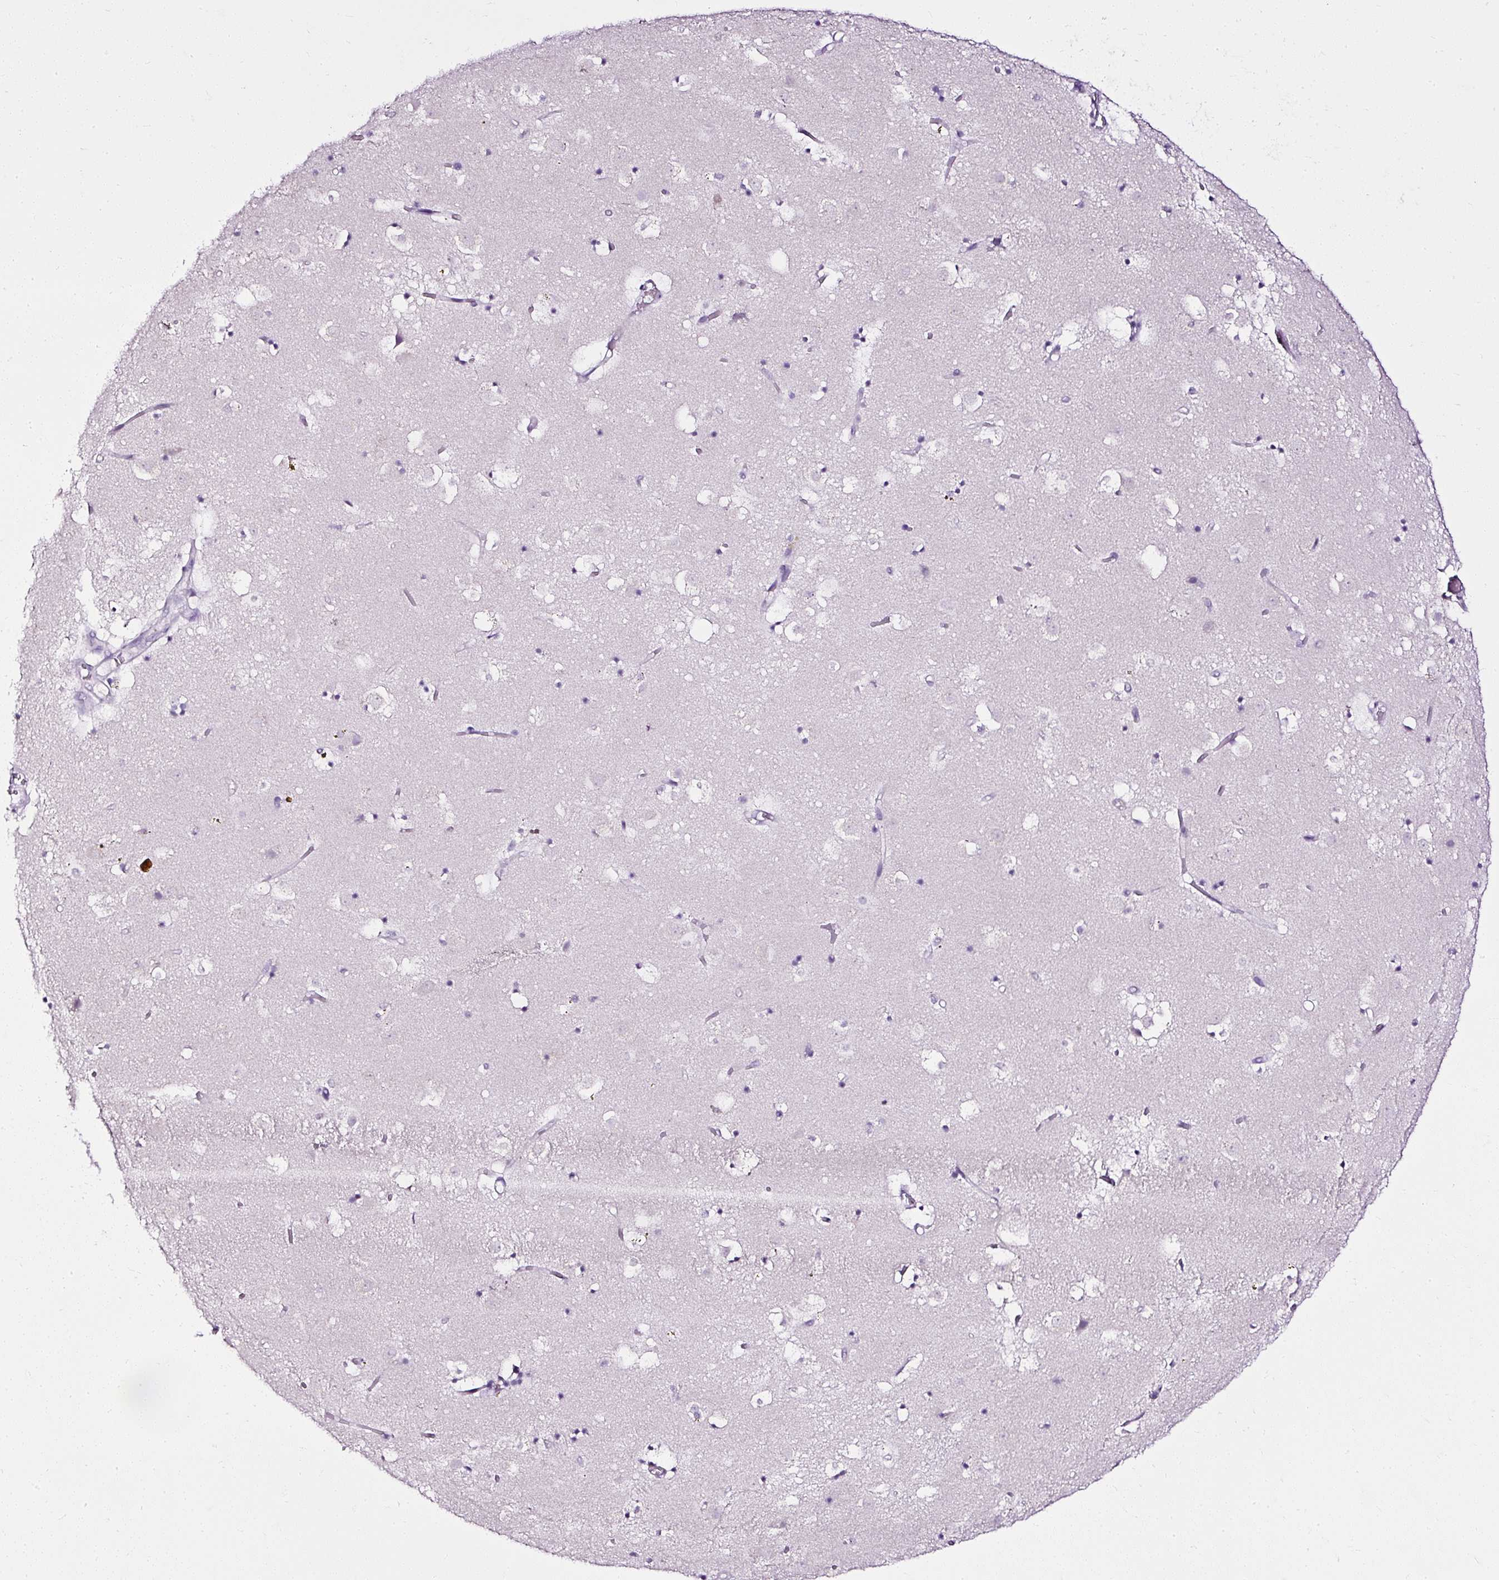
{"staining": {"intensity": "negative", "quantity": "none", "location": "none"}, "tissue": "caudate", "cell_type": "Glial cells", "image_type": "normal", "snomed": [{"axis": "morphology", "description": "Normal tissue, NOS"}, {"axis": "topography", "description": "Lateral ventricle wall"}], "caption": "Human caudate stained for a protein using immunohistochemistry (IHC) reveals no positivity in glial cells.", "gene": "ATP2A1", "patient": {"sex": "male", "age": 58}}